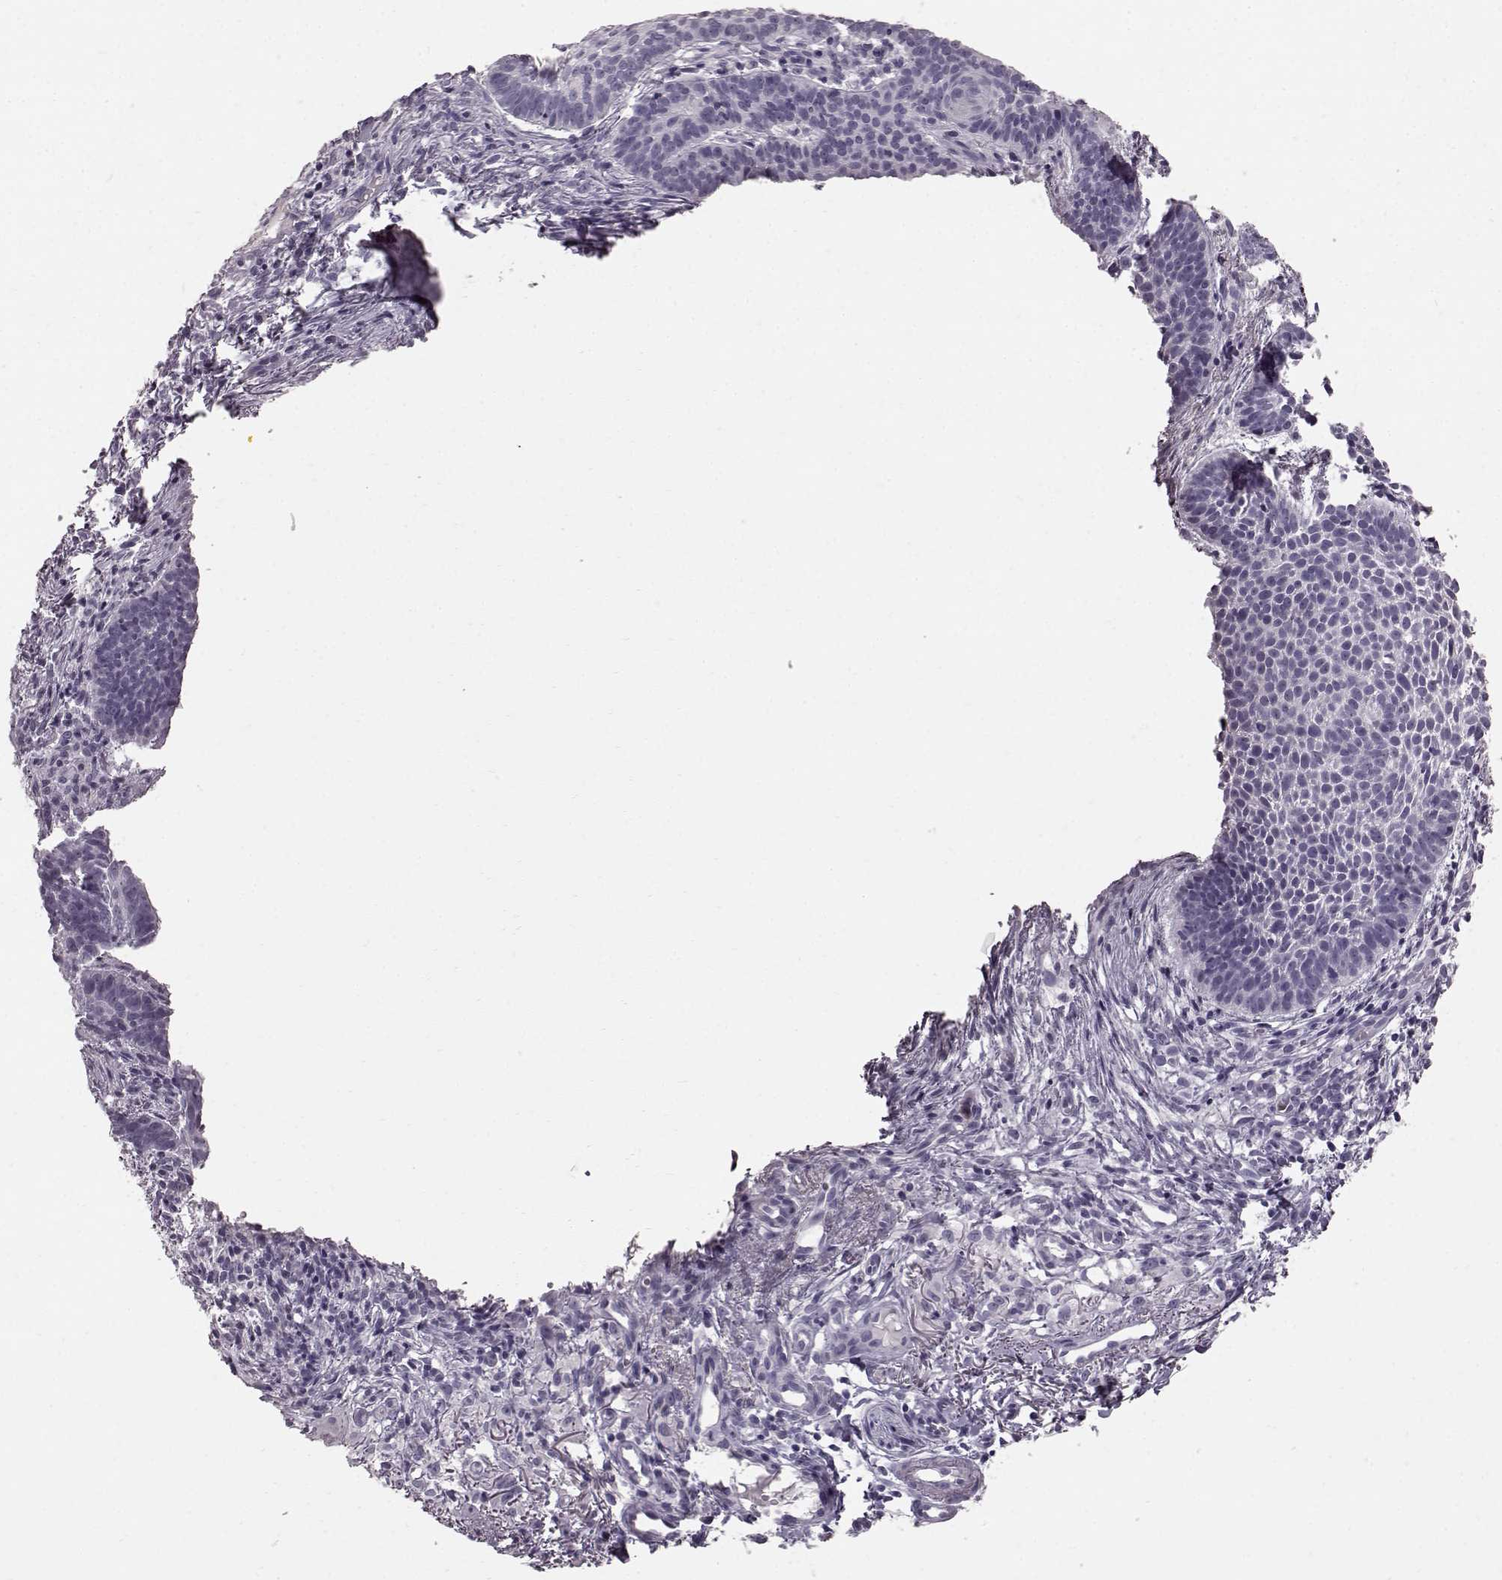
{"staining": {"intensity": "negative", "quantity": "none", "location": "none"}, "tissue": "skin cancer", "cell_type": "Tumor cells", "image_type": "cancer", "snomed": [{"axis": "morphology", "description": "Basal cell carcinoma"}, {"axis": "topography", "description": "Skin"}], "caption": "Tumor cells show no significant protein expression in basal cell carcinoma (skin).", "gene": "FUT4", "patient": {"sex": "male", "age": 72}}